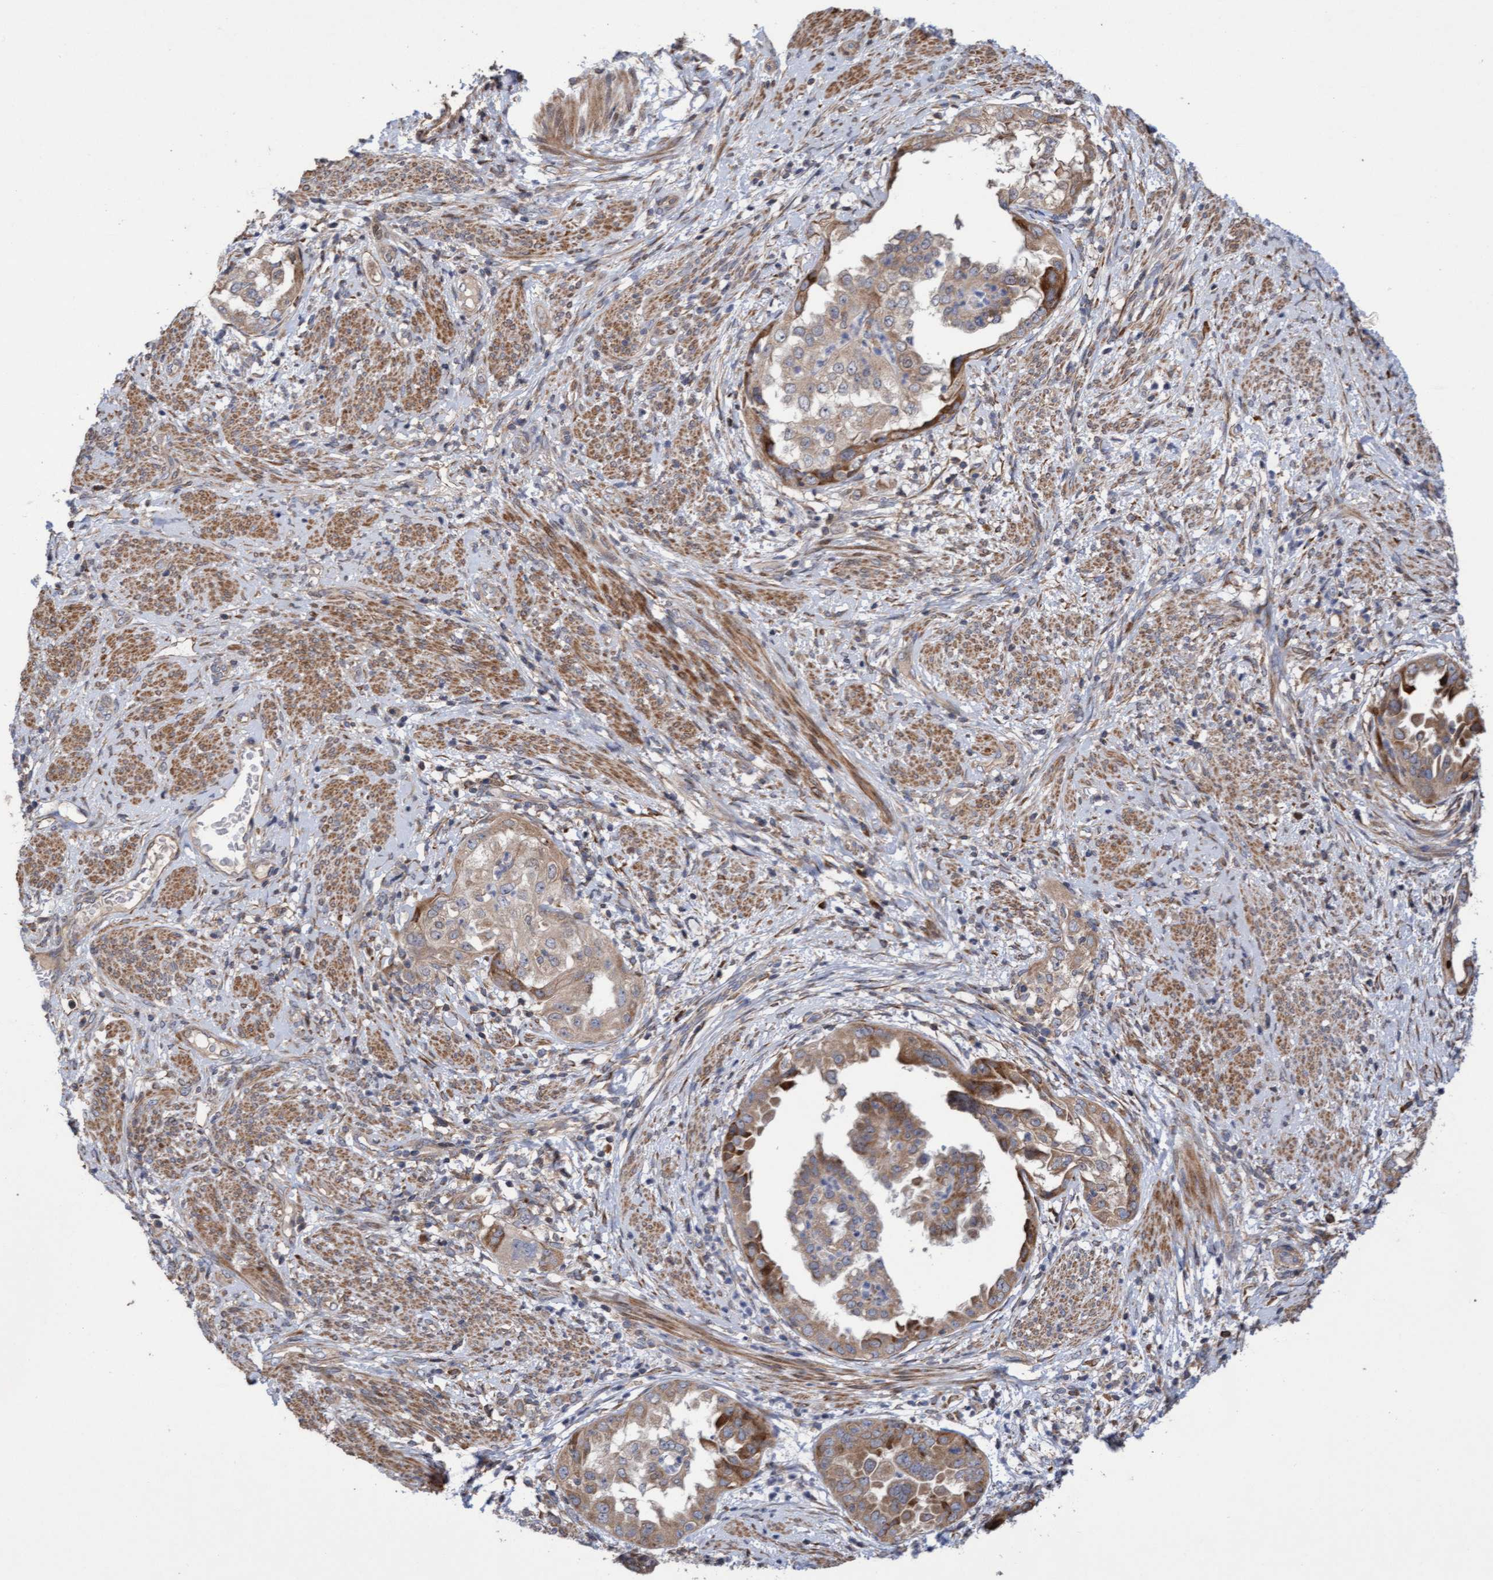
{"staining": {"intensity": "moderate", "quantity": ">75%", "location": "cytoplasmic/membranous"}, "tissue": "endometrial cancer", "cell_type": "Tumor cells", "image_type": "cancer", "snomed": [{"axis": "morphology", "description": "Adenocarcinoma, NOS"}, {"axis": "topography", "description": "Endometrium"}], "caption": "This photomicrograph demonstrates immunohistochemistry (IHC) staining of endometrial cancer (adenocarcinoma), with medium moderate cytoplasmic/membranous expression in about >75% of tumor cells.", "gene": "ELP5", "patient": {"sex": "female", "age": 85}}